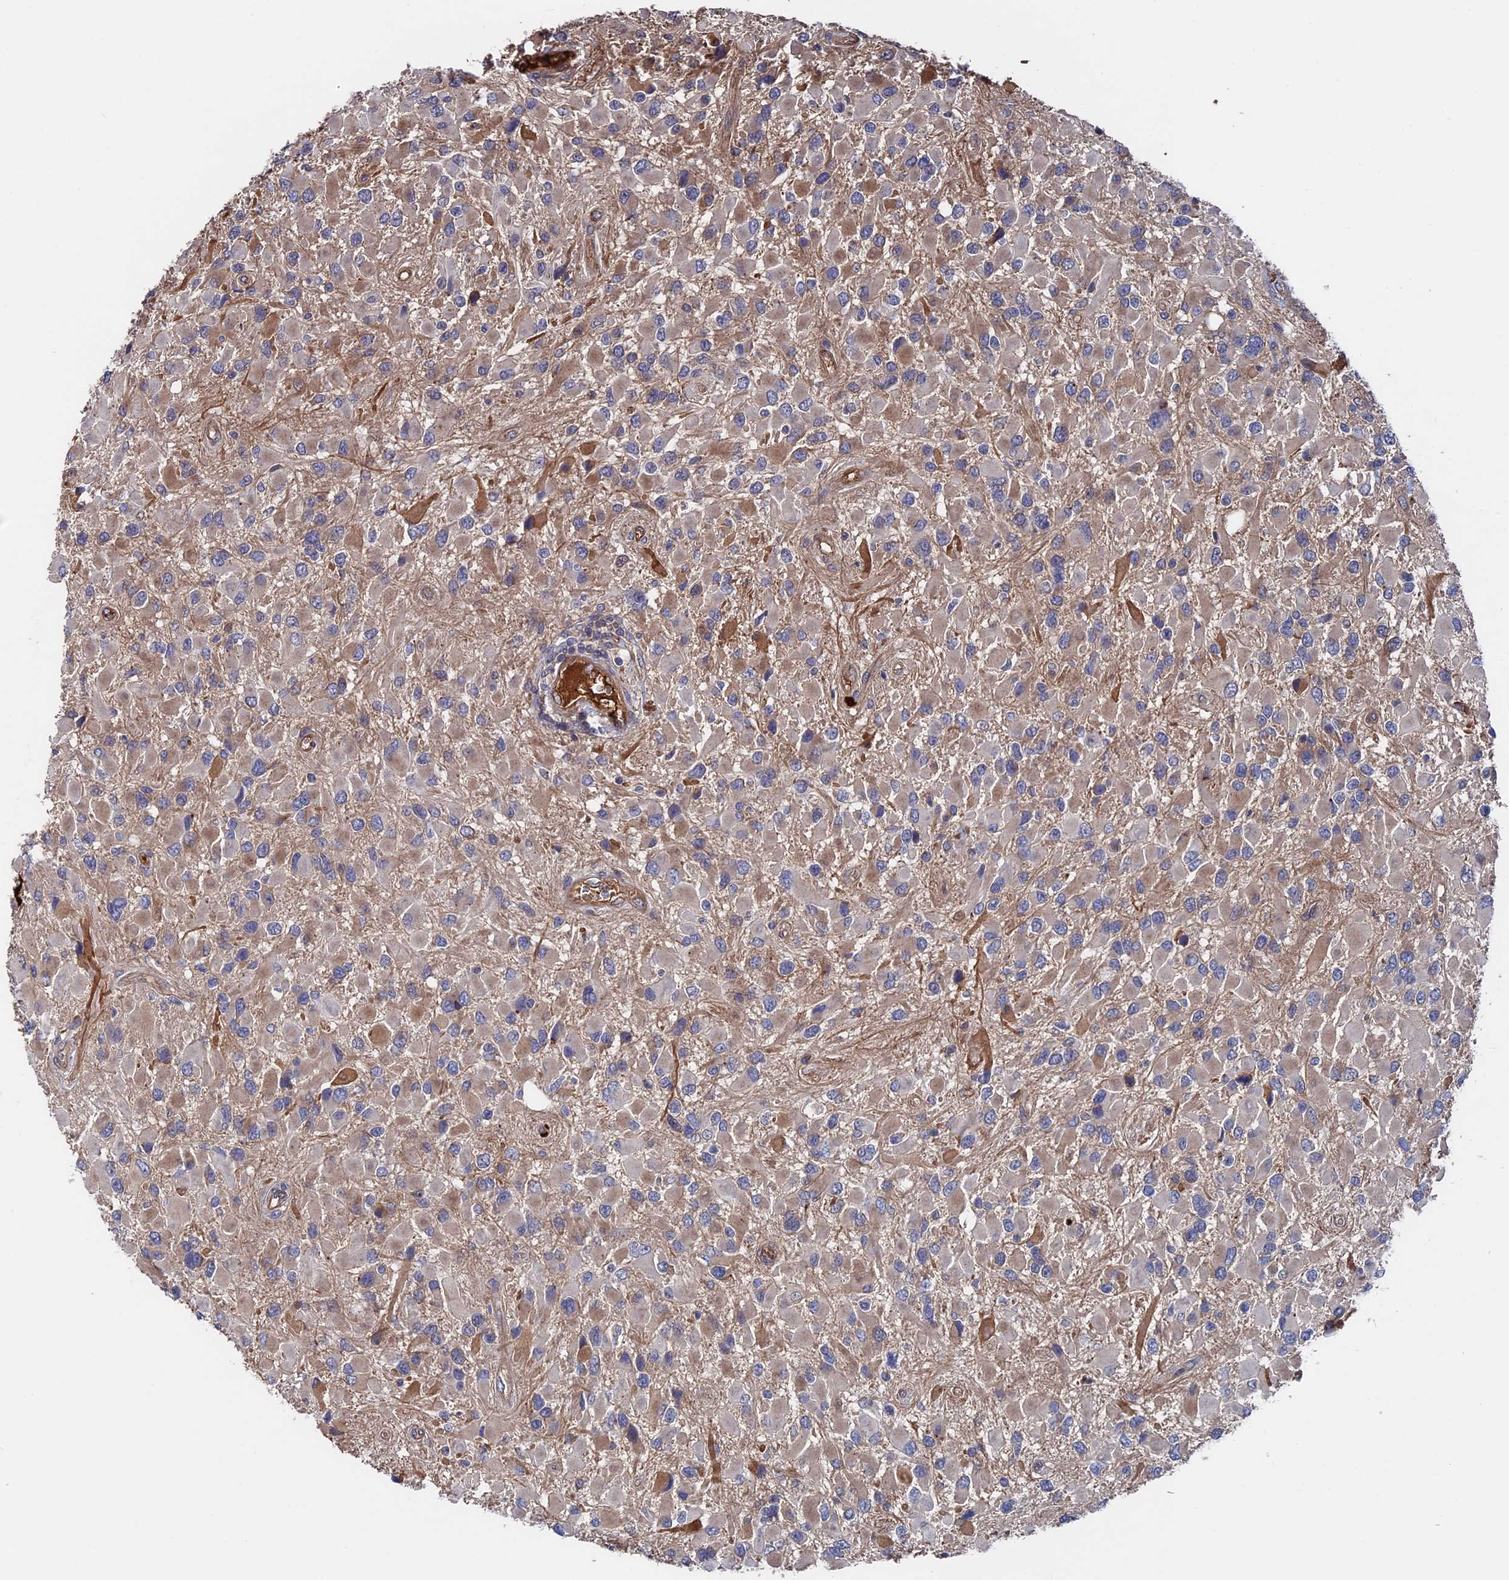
{"staining": {"intensity": "weak", "quantity": "25%-75%", "location": "cytoplasmic/membranous"}, "tissue": "glioma", "cell_type": "Tumor cells", "image_type": "cancer", "snomed": [{"axis": "morphology", "description": "Glioma, malignant, High grade"}, {"axis": "topography", "description": "Brain"}], "caption": "Glioma stained with DAB (3,3'-diaminobenzidine) immunohistochemistry (IHC) demonstrates low levels of weak cytoplasmic/membranous staining in about 25%-75% of tumor cells.", "gene": "RPUSD1", "patient": {"sex": "male", "age": 53}}